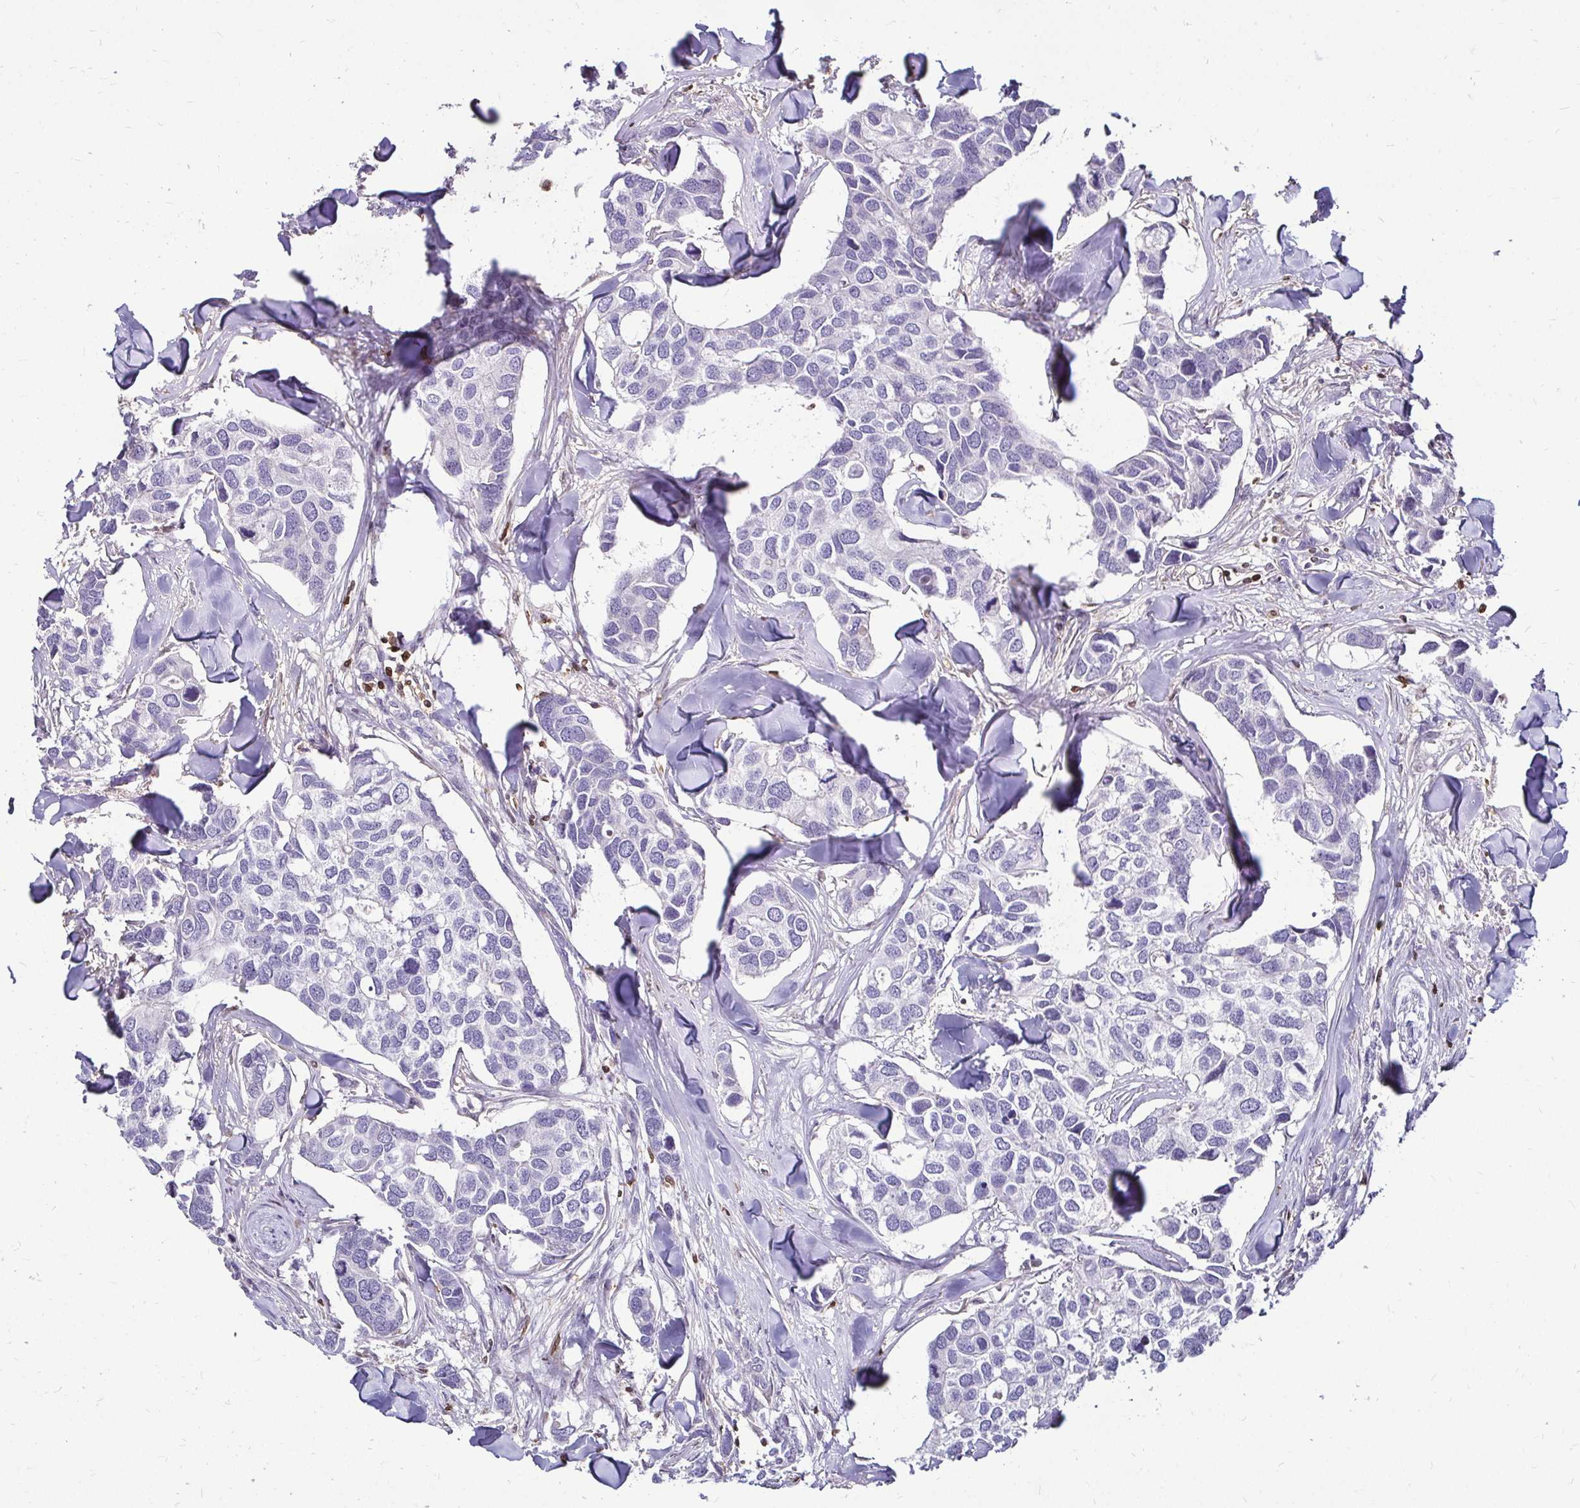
{"staining": {"intensity": "negative", "quantity": "none", "location": "none"}, "tissue": "breast cancer", "cell_type": "Tumor cells", "image_type": "cancer", "snomed": [{"axis": "morphology", "description": "Duct carcinoma"}, {"axis": "topography", "description": "Breast"}], "caption": "Immunohistochemical staining of breast infiltrating ductal carcinoma displays no significant expression in tumor cells.", "gene": "ZFP1", "patient": {"sex": "female", "age": 83}}